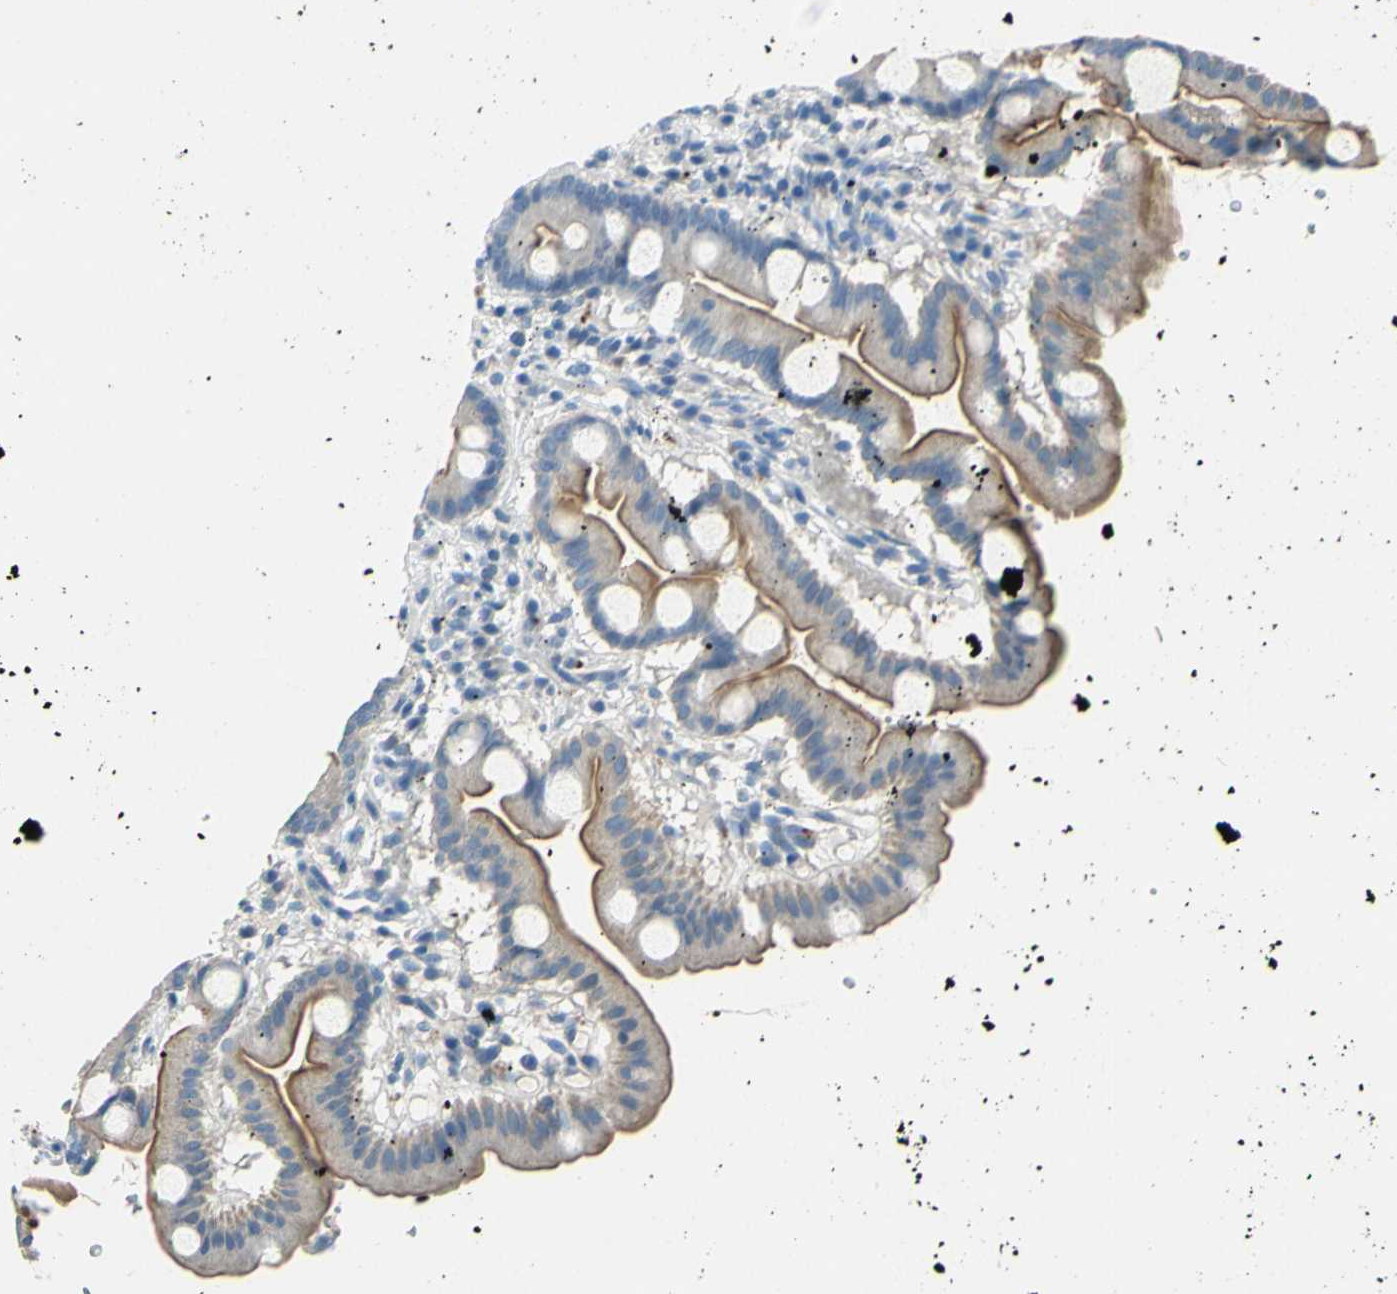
{"staining": {"intensity": "moderate", "quantity": "25%-75%", "location": "cytoplasmic/membranous"}, "tissue": "duodenum", "cell_type": "Glandular cells", "image_type": "normal", "snomed": [{"axis": "morphology", "description": "Normal tissue, NOS"}, {"axis": "topography", "description": "Duodenum"}], "caption": "IHC (DAB) staining of benign duodenum demonstrates moderate cytoplasmic/membranous protein staining in about 25%-75% of glandular cells.", "gene": "CDH10", "patient": {"sex": "male", "age": 50}}